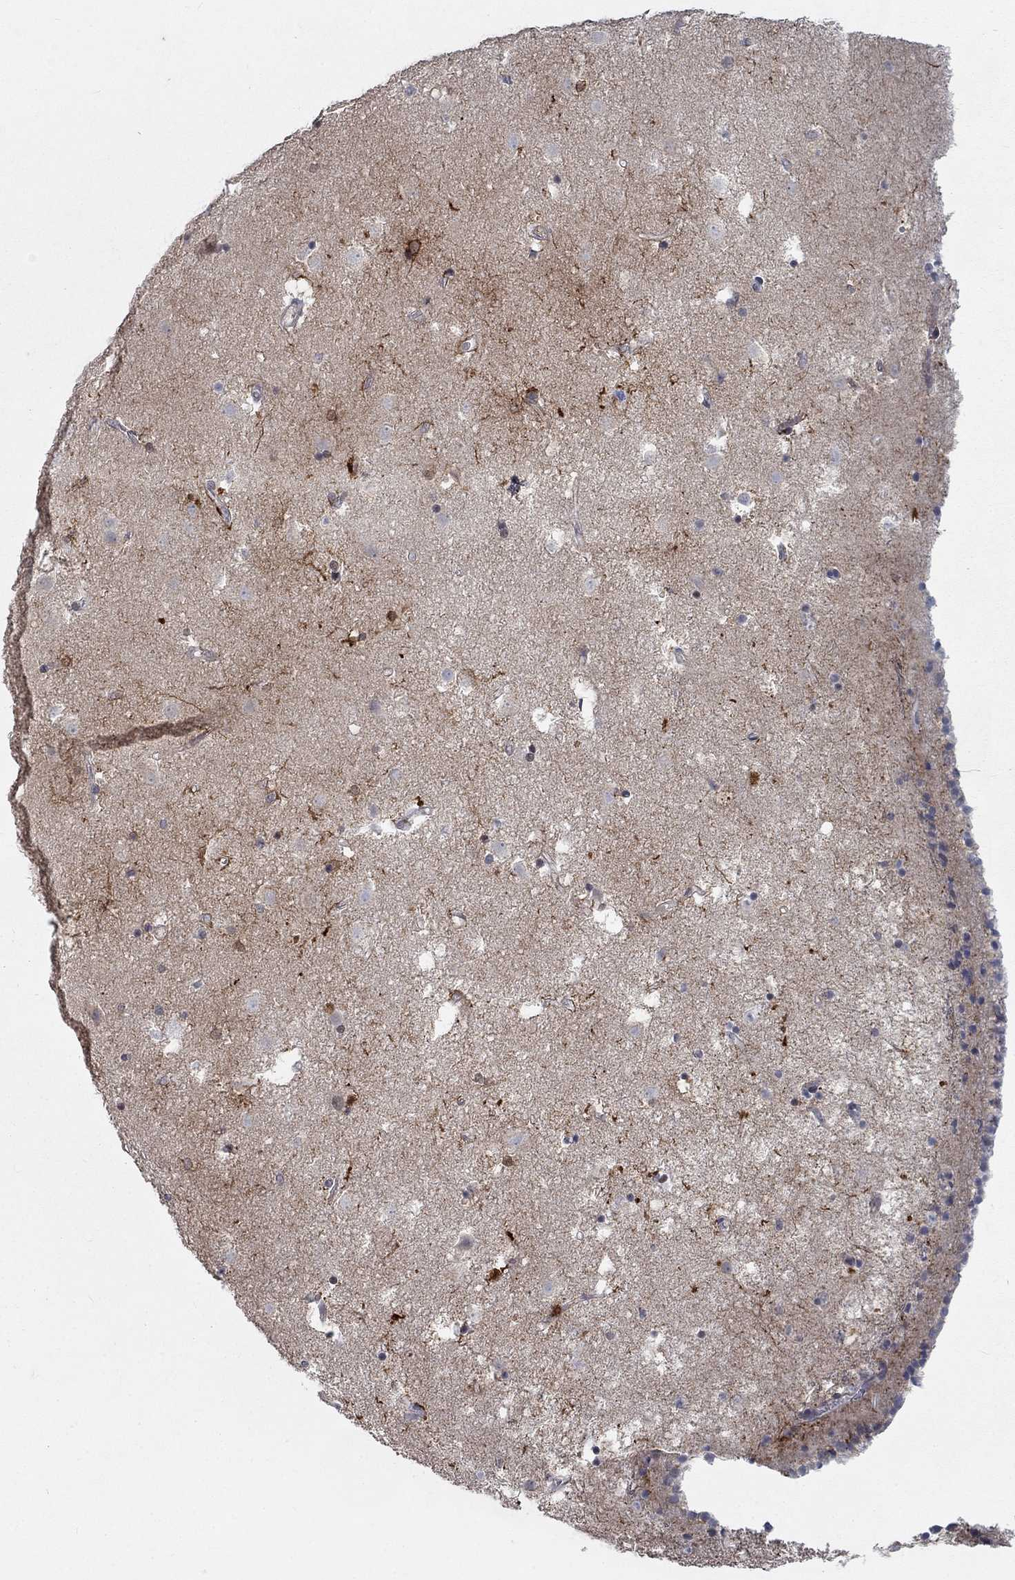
{"staining": {"intensity": "strong", "quantity": "25%-75%", "location": "cytoplasmic/membranous"}, "tissue": "caudate", "cell_type": "Glial cells", "image_type": "normal", "snomed": [{"axis": "morphology", "description": "Normal tissue, NOS"}, {"axis": "topography", "description": "Lateral ventricle wall"}], "caption": "Brown immunohistochemical staining in normal caudate demonstrates strong cytoplasmic/membranous expression in approximately 25%-75% of glial cells. (DAB IHC, brown staining for protein, blue staining for nuclei).", "gene": "MTSS2", "patient": {"sex": "female", "age": 71}}